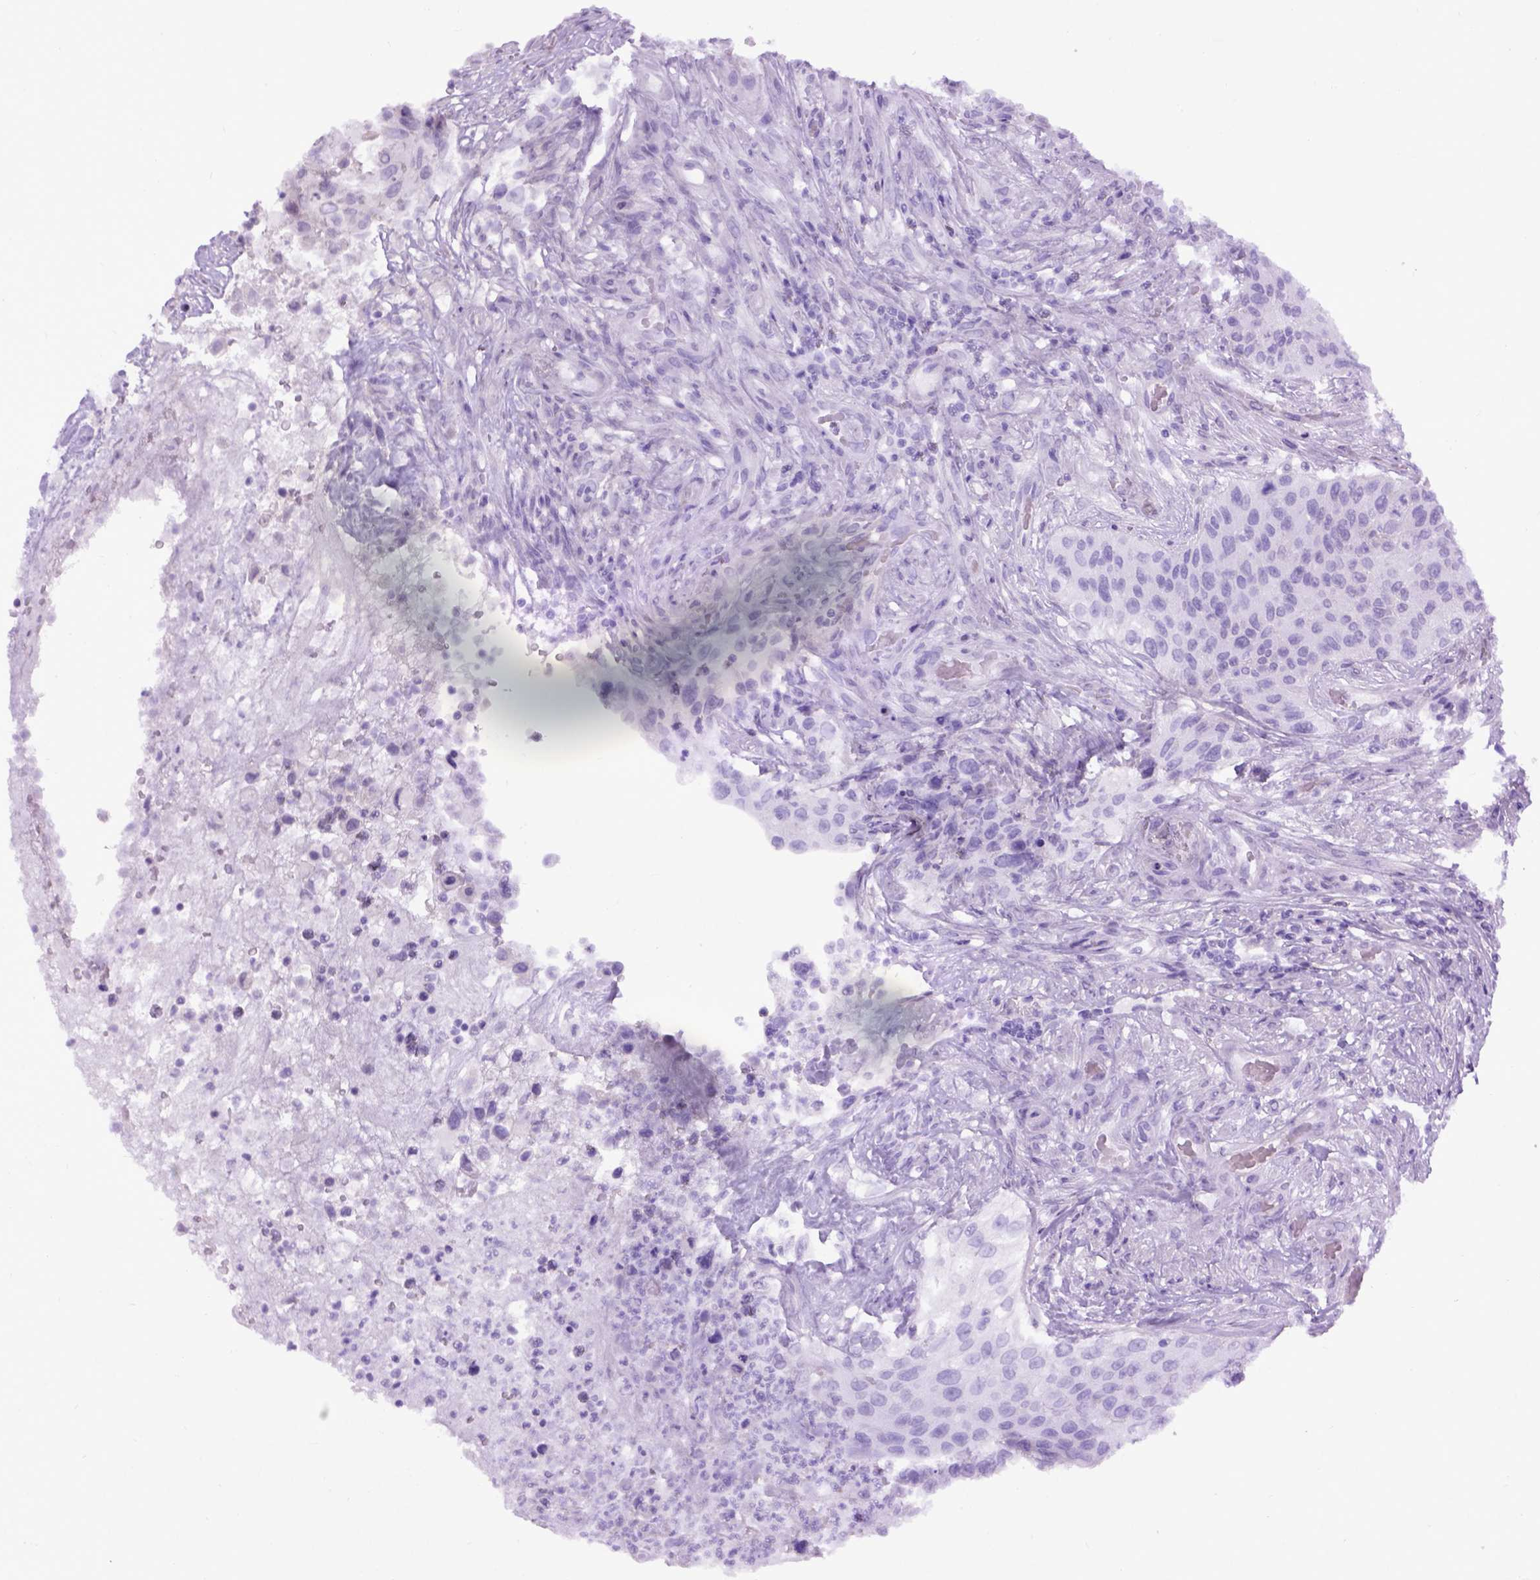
{"staining": {"intensity": "negative", "quantity": "none", "location": "none"}, "tissue": "urothelial cancer", "cell_type": "Tumor cells", "image_type": "cancer", "snomed": [{"axis": "morphology", "description": "Urothelial carcinoma, High grade"}, {"axis": "topography", "description": "Urinary bladder"}], "caption": "Histopathology image shows no significant protein positivity in tumor cells of high-grade urothelial carcinoma. (Immunohistochemistry, brightfield microscopy, high magnification).", "gene": "EMILIN3", "patient": {"sex": "female", "age": 60}}